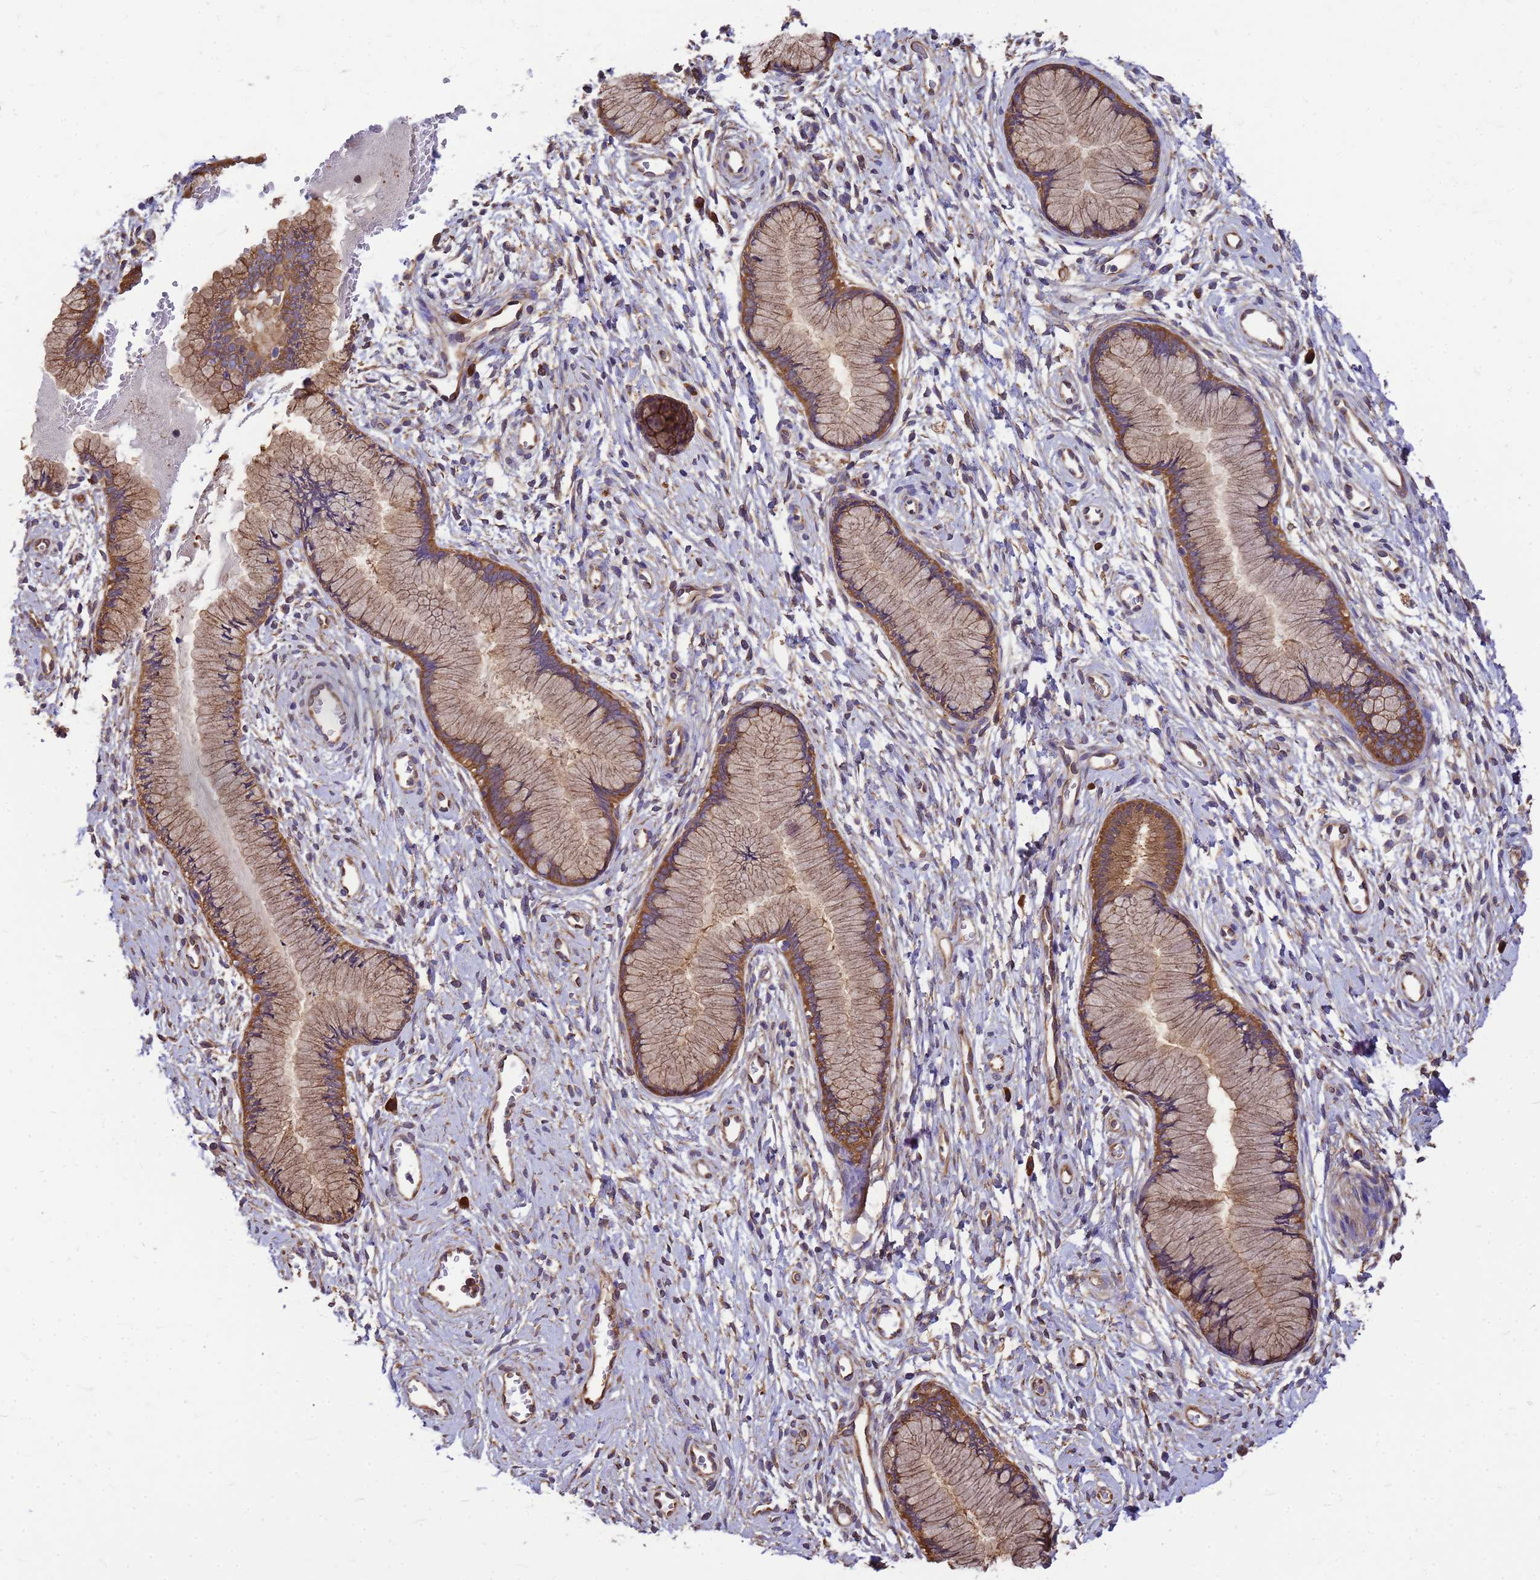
{"staining": {"intensity": "moderate", "quantity": ">75%", "location": "cytoplasmic/membranous"}, "tissue": "cervix", "cell_type": "Glandular cells", "image_type": "normal", "snomed": [{"axis": "morphology", "description": "Normal tissue, NOS"}, {"axis": "topography", "description": "Cervix"}], "caption": "Immunohistochemical staining of unremarkable human cervix displays moderate cytoplasmic/membranous protein positivity in about >75% of glandular cells. (brown staining indicates protein expression, while blue staining denotes nuclei).", "gene": "GID4", "patient": {"sex": "female", "age": 42}}